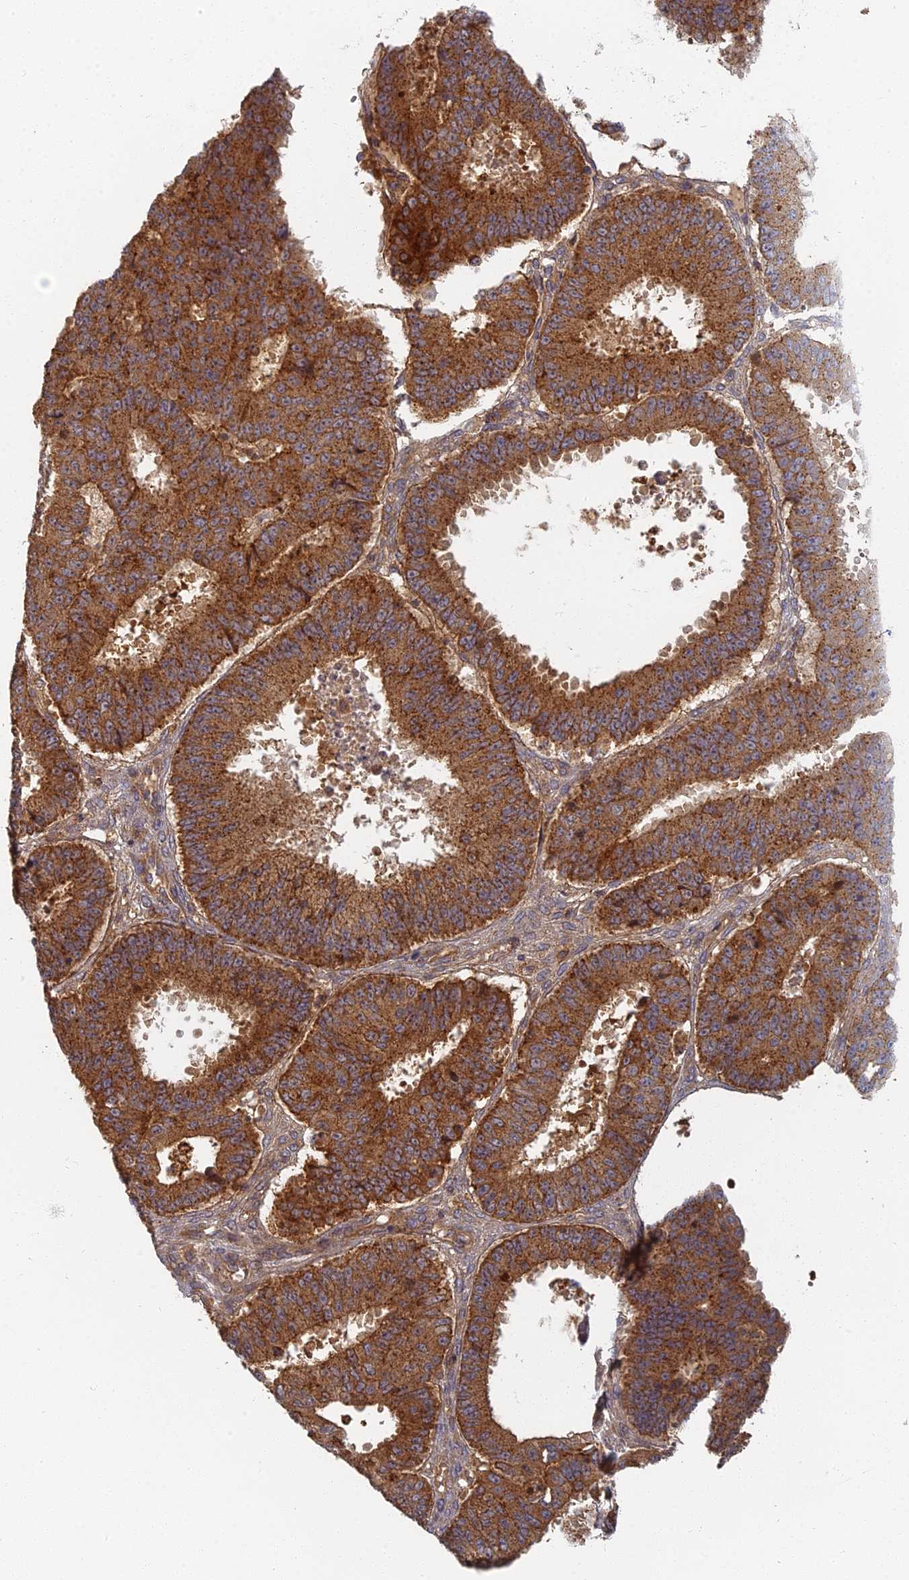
{"staining": {"intensity": "strong", "quantity": ">75%", "location": "cytoplasmic/membranous"}, "tissue": "ovarian cancer", "cell_type": "Tumor cells", "image_type": "cancer", "snomed": [{"axis": "morphology", "description": "Carcinoma, endometroid"}, {"axis": "topography", "description": "Appendix"}, {"axis": "topography", "description": "Ovary"}], "caption": "Protein expression analysis of human ovarian cancer (endometroid carcinoma) reveals strong cytoplasmic/membranous positivity in about >75% of tumor cells.", "gene": "INO80D", "patient": {"sex": "female", "age": 42}}